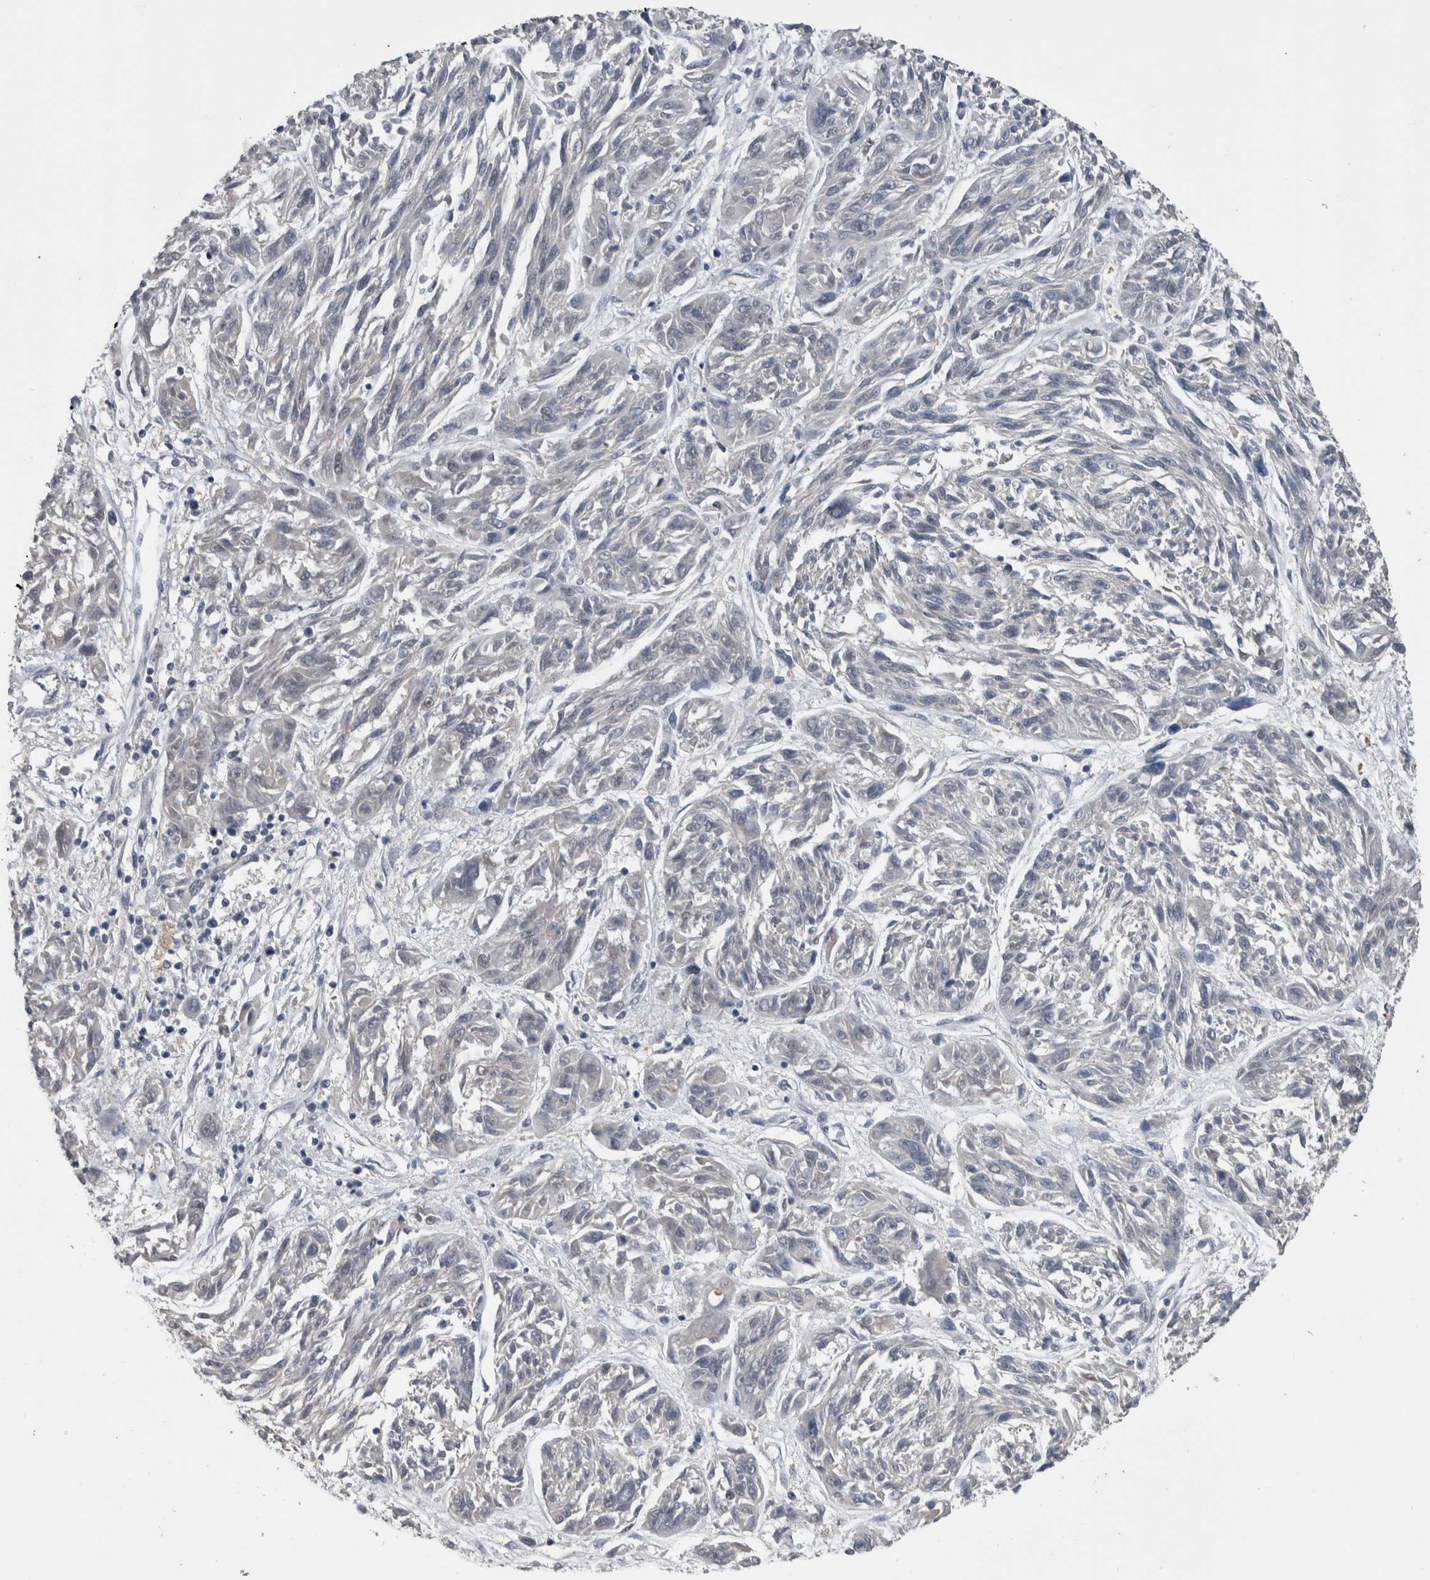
{"staining": {"intensity": "negative", "quantity": "none", "location": "none"}, "tissue": "melanoma", "cell_type": "Tumor cells", "image_type": "cancer", "snomed": [{"axis": "morphology", "description": "Malignant melanoma, NOS"}, {"axis": "topography", "description": "Skin"}], "caption": "High power microscopy micrograph of an immunohistochemistry histopathology image of melanoma, revealing no significant positivity in tumor cells.", "gene": "ZBTB21", "patient": {"sex": "male", "age": 53}}